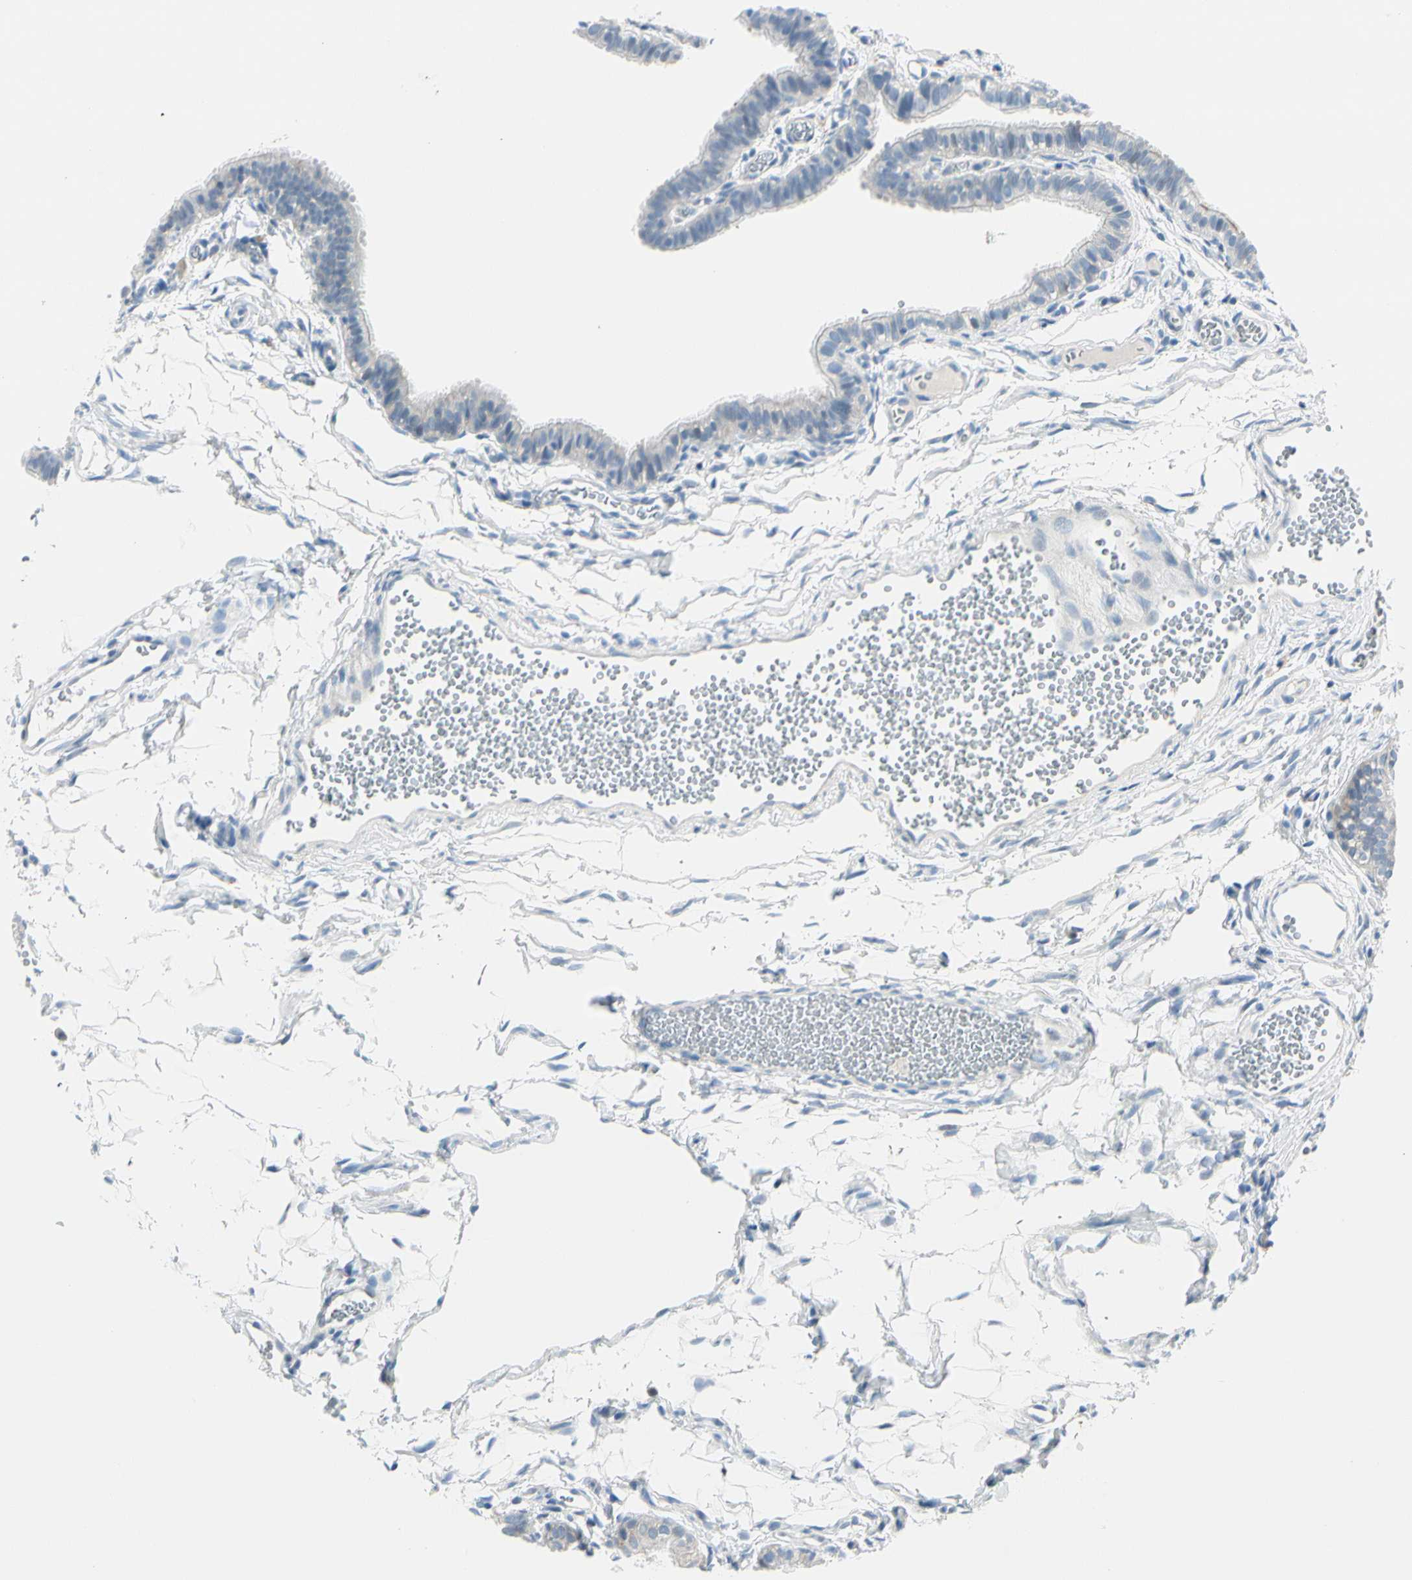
{"staining": {"intensity": "weak", "quantity": "<25%", "location": "cytoplasmic/membranous"}, "tissue": "fallopian tube", "cell_type": "Glandular cells", "image_type": "normal", "snomed": [{"axis": "morphology", "description": "Normal tissue, NOS"}, {"axis": "topography", "description": "Fallopian tube"}, {"axis": "topography", "description": "Placenta"}], "caption": "The image displays no significant staining in glandular cells of fallopian tube. (DAB (3,3'-diaminobenzidine) IHC, high magnification).", "gene": "PEBP1", "patient": {"sex": "female", "age": 34}}